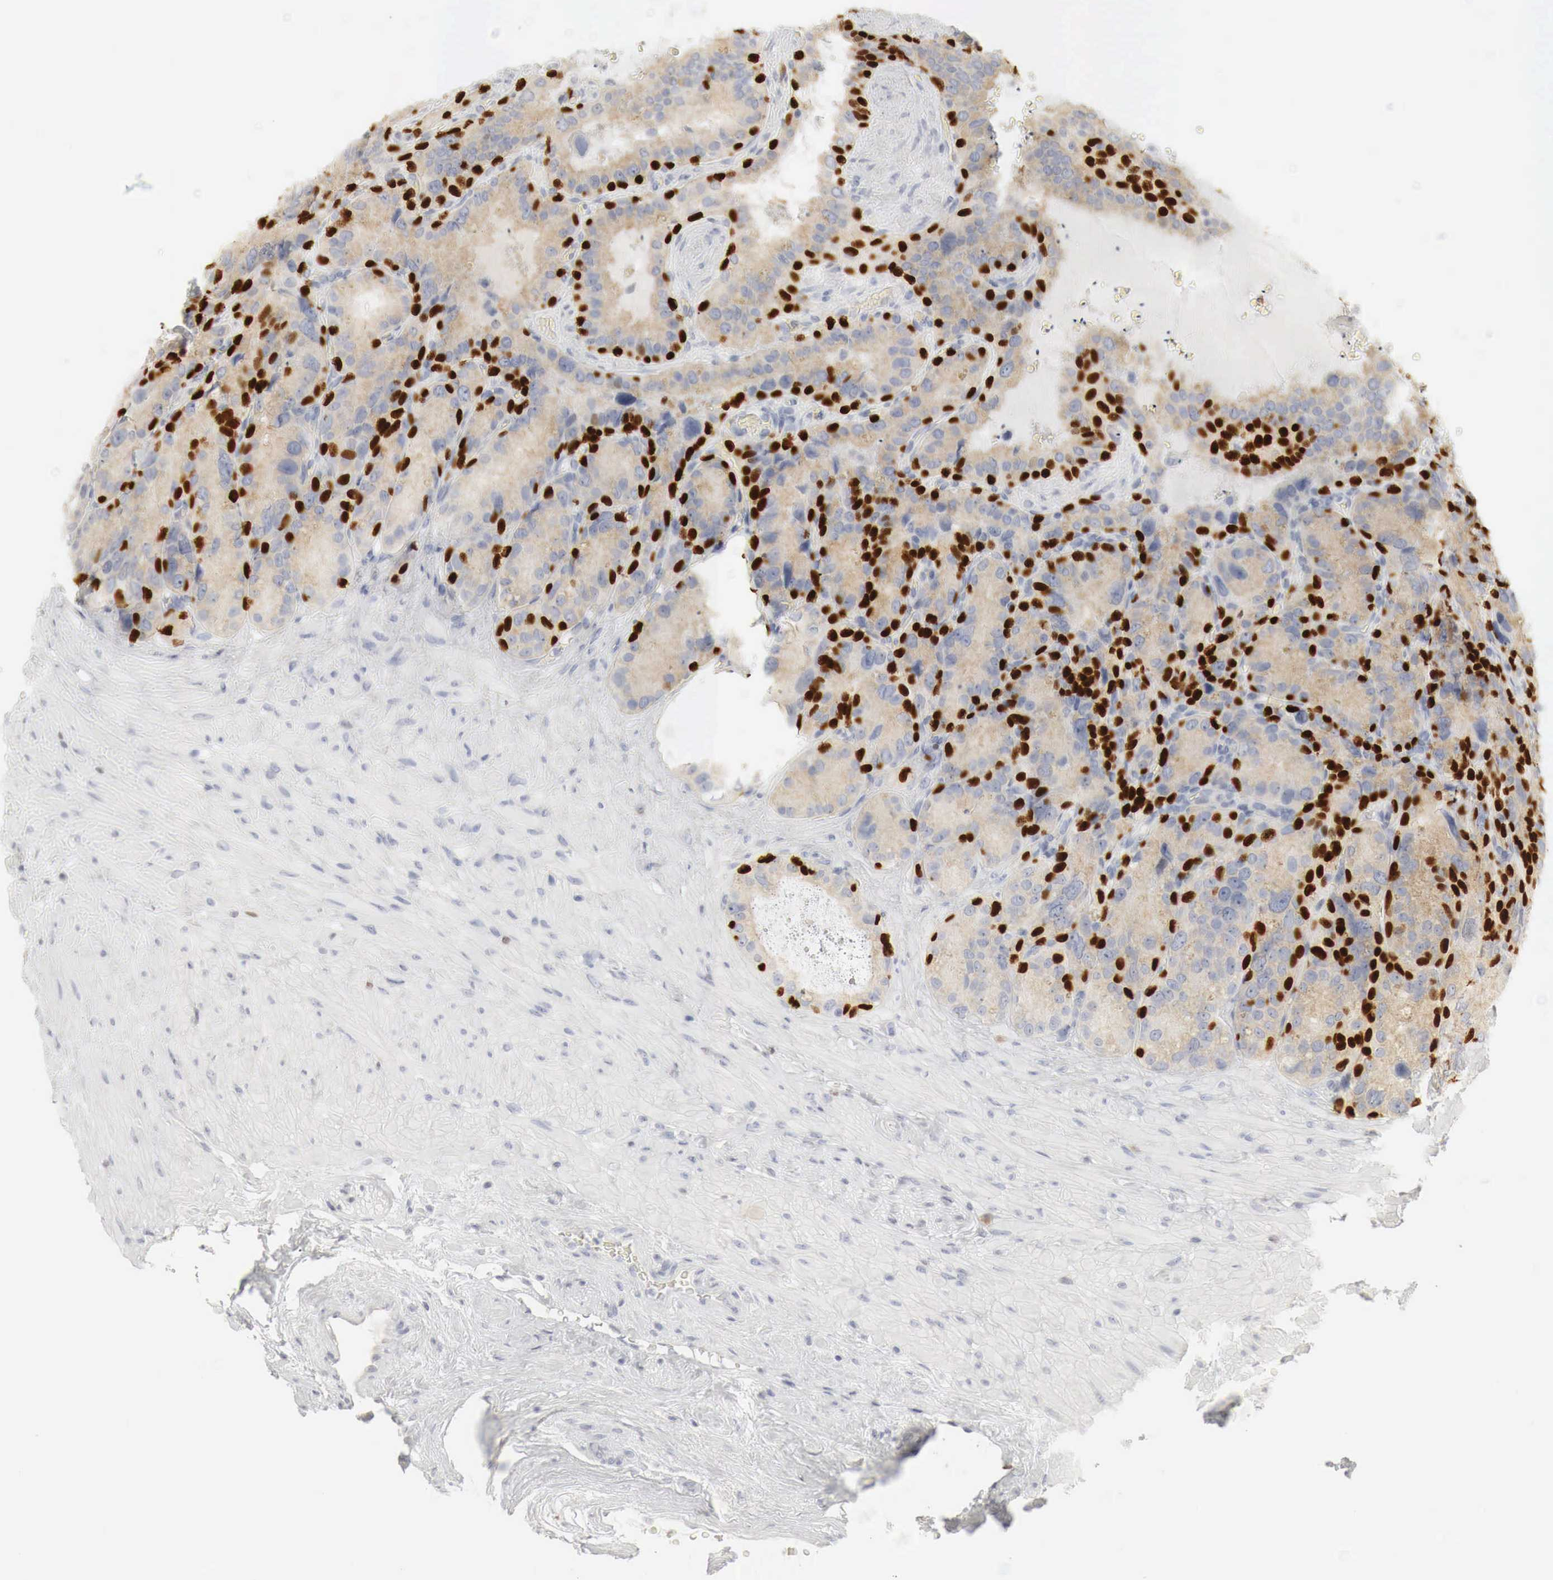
{"staining": {"intensity": "strong", "quantity": "<25%", "location": "nuclear"}, "tissue": "seminal vesicle", "cell_type": "Glandular cells", "image_type": "normal", "snomed": [{"axis": "morphology", "description": "Normal tissue, NOS"}, {"axis": "topography", "description": "Seminal veicle"}], "caption": "Immunohistochemical staining of normal human seminal vesicle demonstrates <25% levels of strong nuclear protein staining in about <25% of glandular cells.", "gene": "TP63", "patient": {"sex": "male", "age": 63}}